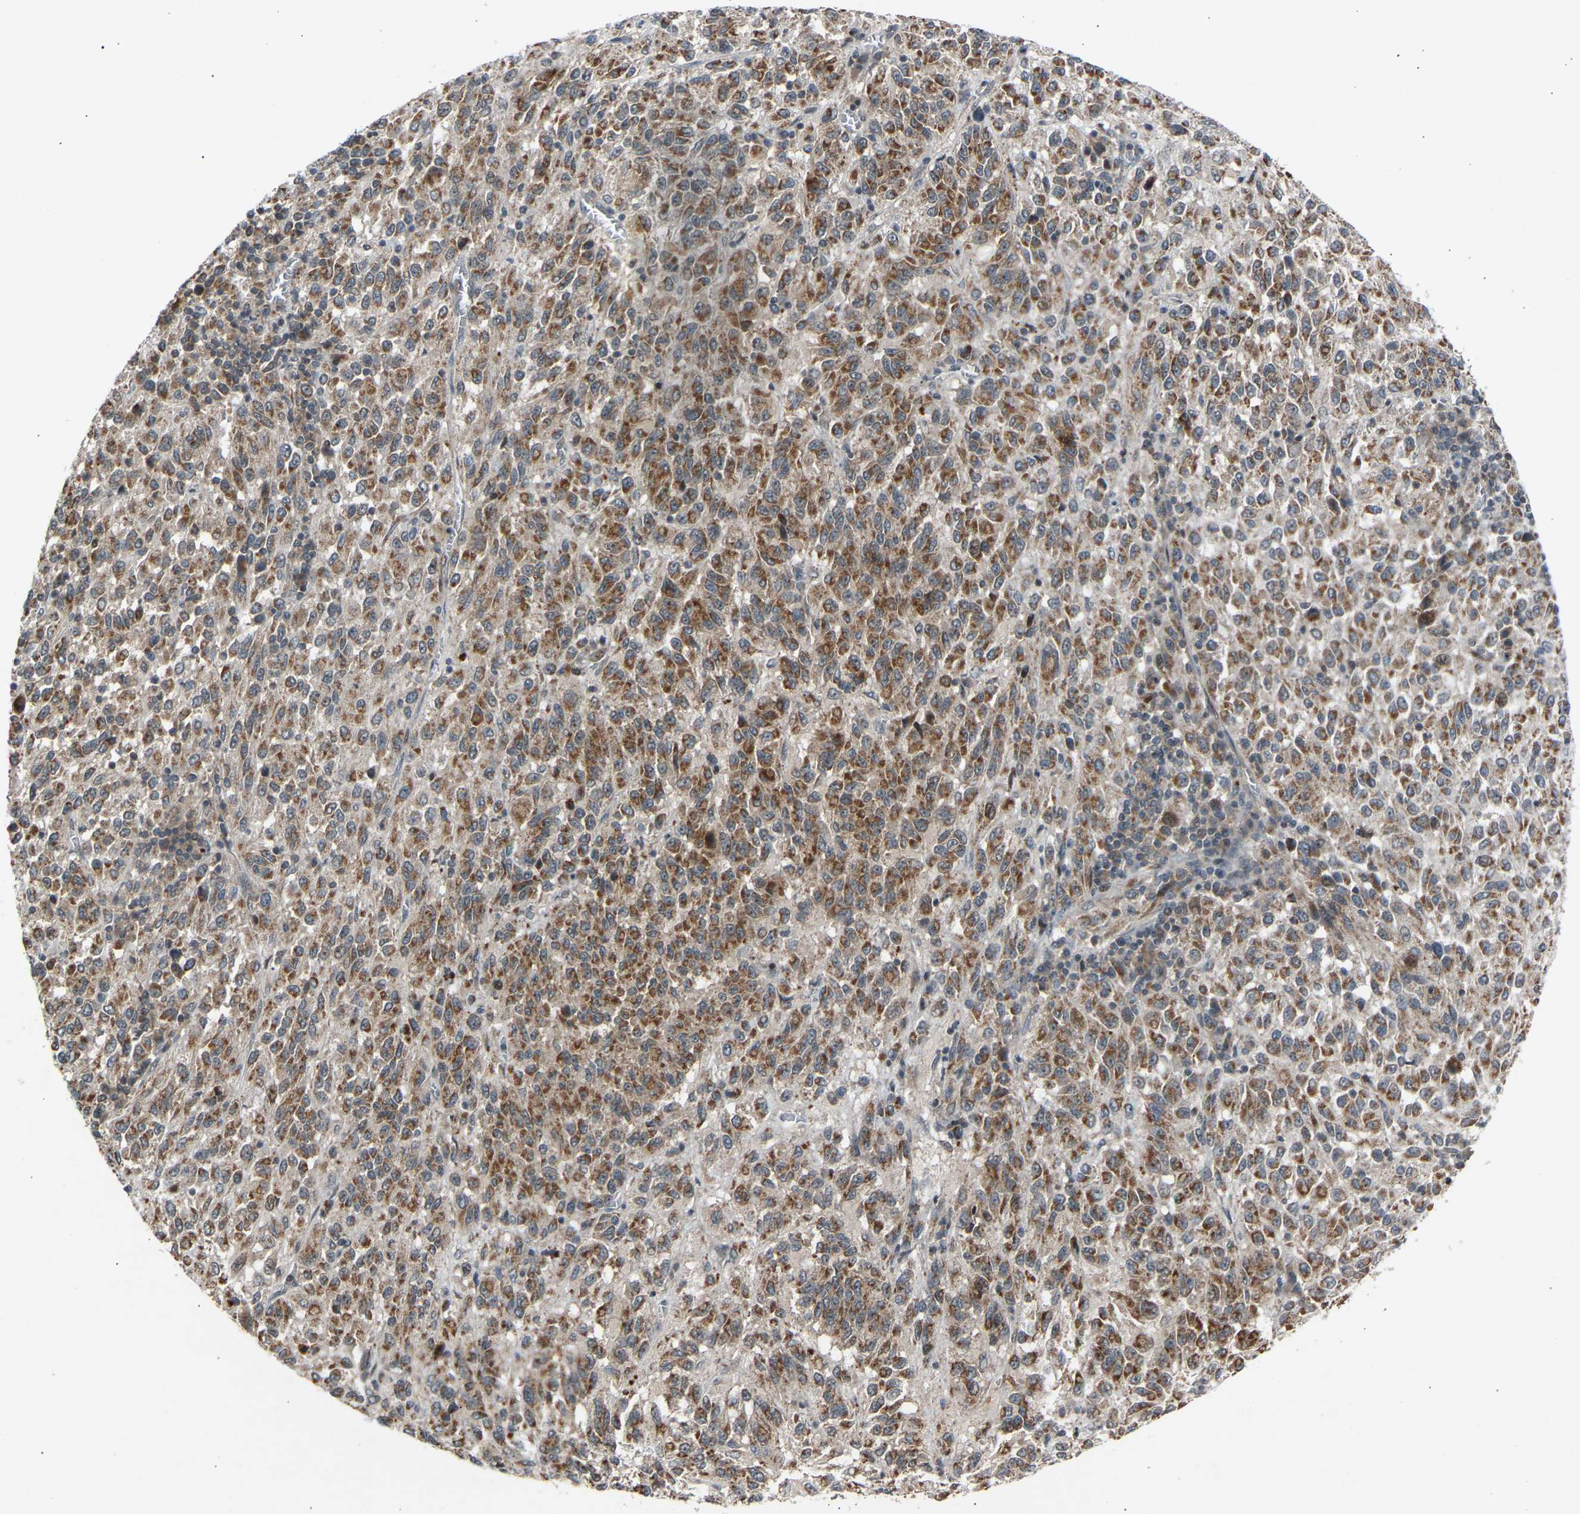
{"staining": {"intensity": "moderate", "quantity": ">75%", "location": "cytoplasmic/membranous"}, "tissue": "melanoma", "cell_type": "Tumor cells", "image_type": "cancer", "snomed": [{"axis": "morphology", "description": "Malignant melanoma, Metastatic site"}, {"axis": "topography", "description": "Lung"}], "caption": "Melanoma was stained to show a protein in brown. There is medium levels of moderate cytoplasmic/membranous expression in about >75% of tumor cells.", "gene": "SLIRP", "patient": {"sex": "male", "age": 64}}